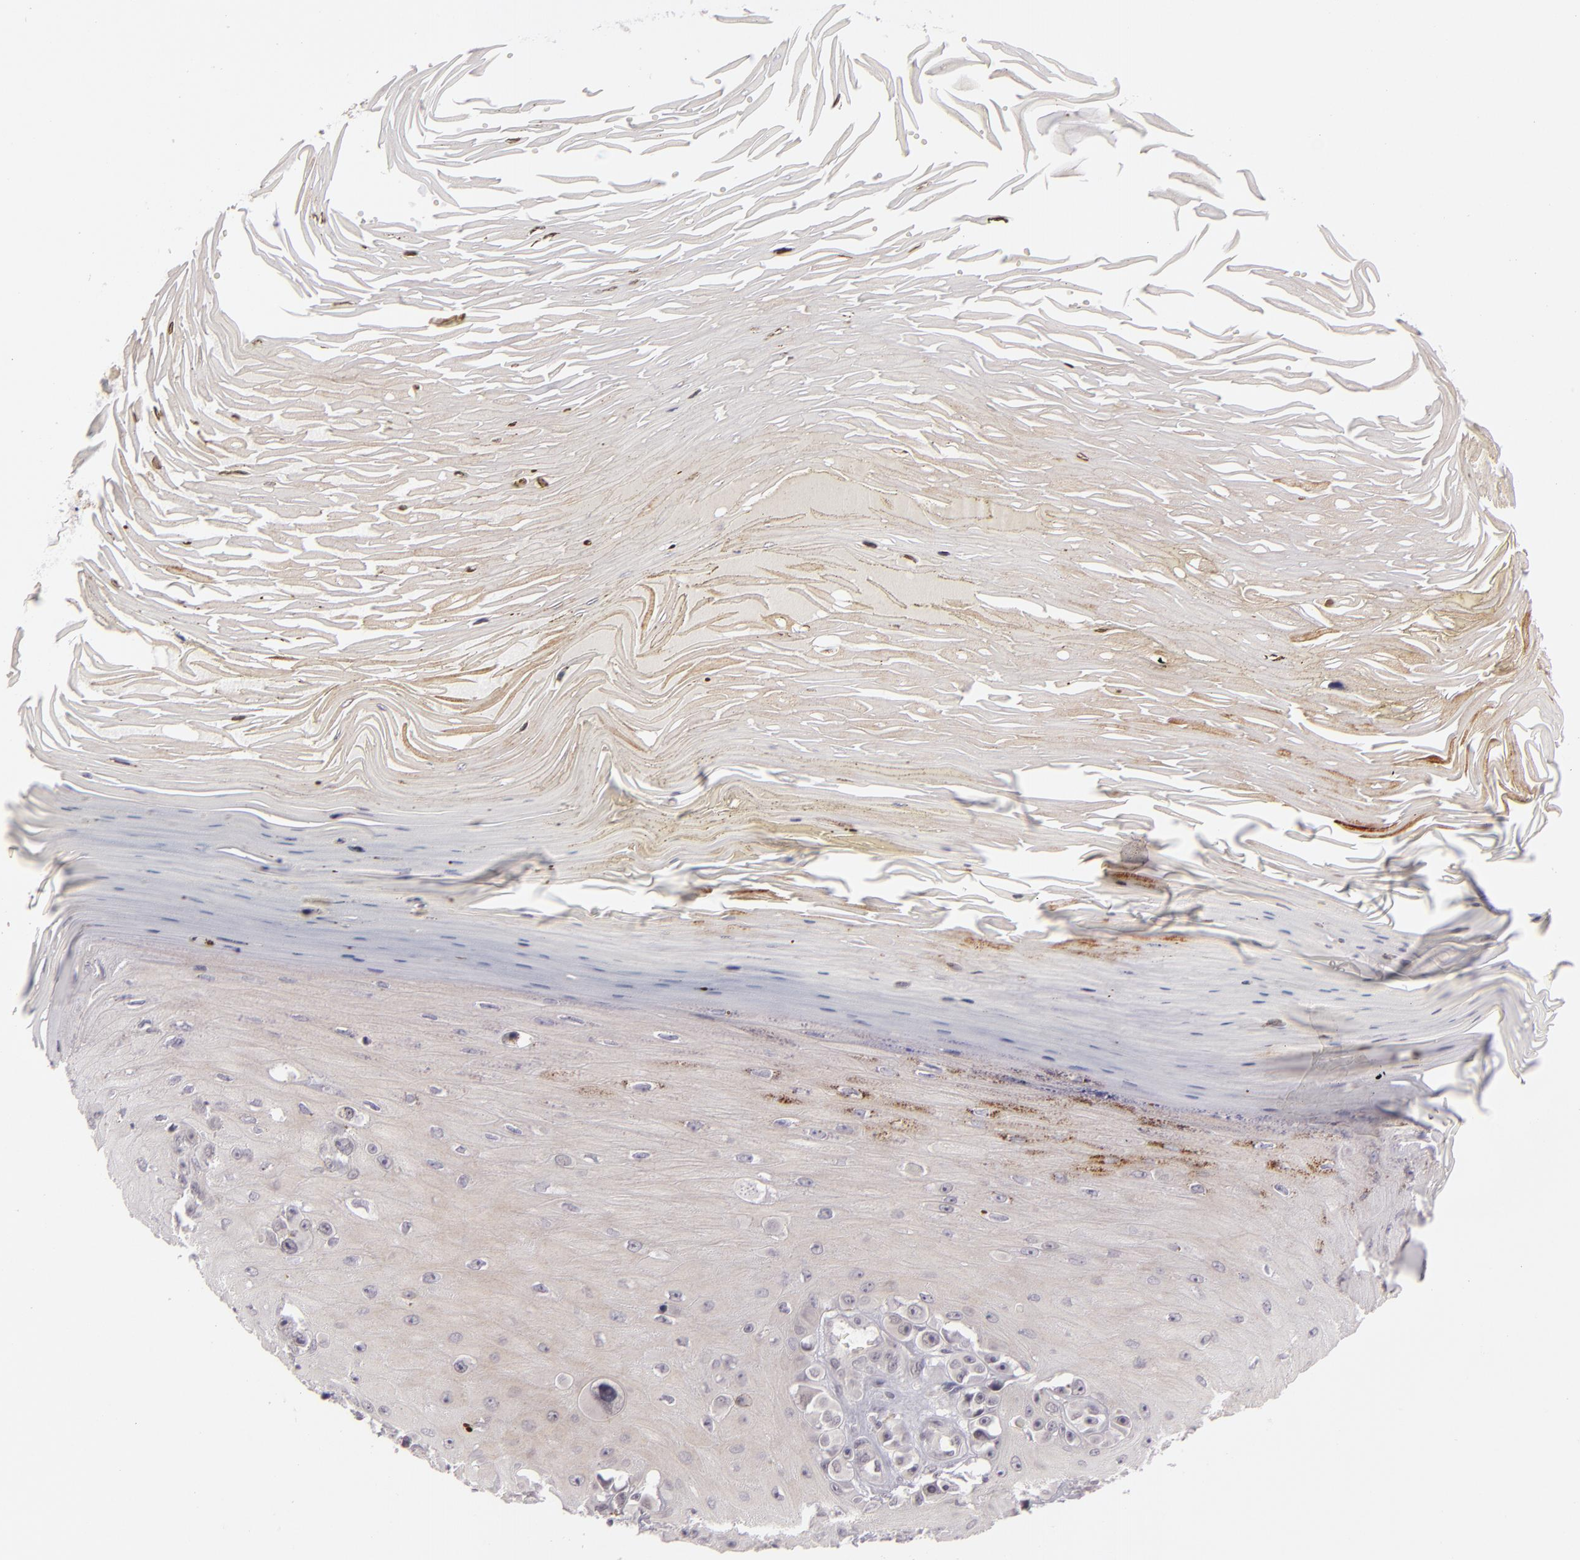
{"staining": {"intensity": "negative", "quantity": "none", "location": "none"}, "tissue": "melanoma", "cell_type": "Tumor cells", "image_type": "cancer", "snomed": [{"axis": "morphology", "description": "Malignant melanoma, NOS"}, {"axis": "topography", "description": "Skin"}], "caption": "Histopathology image shows no protein positivity in tumor cells of melanoma tissue. (DAB (3,3'-diaminobenzidine) immunohistochemistry, high magnification).", "gene": "ZNF205", "patient": {"sex": "female", "age": 82}}